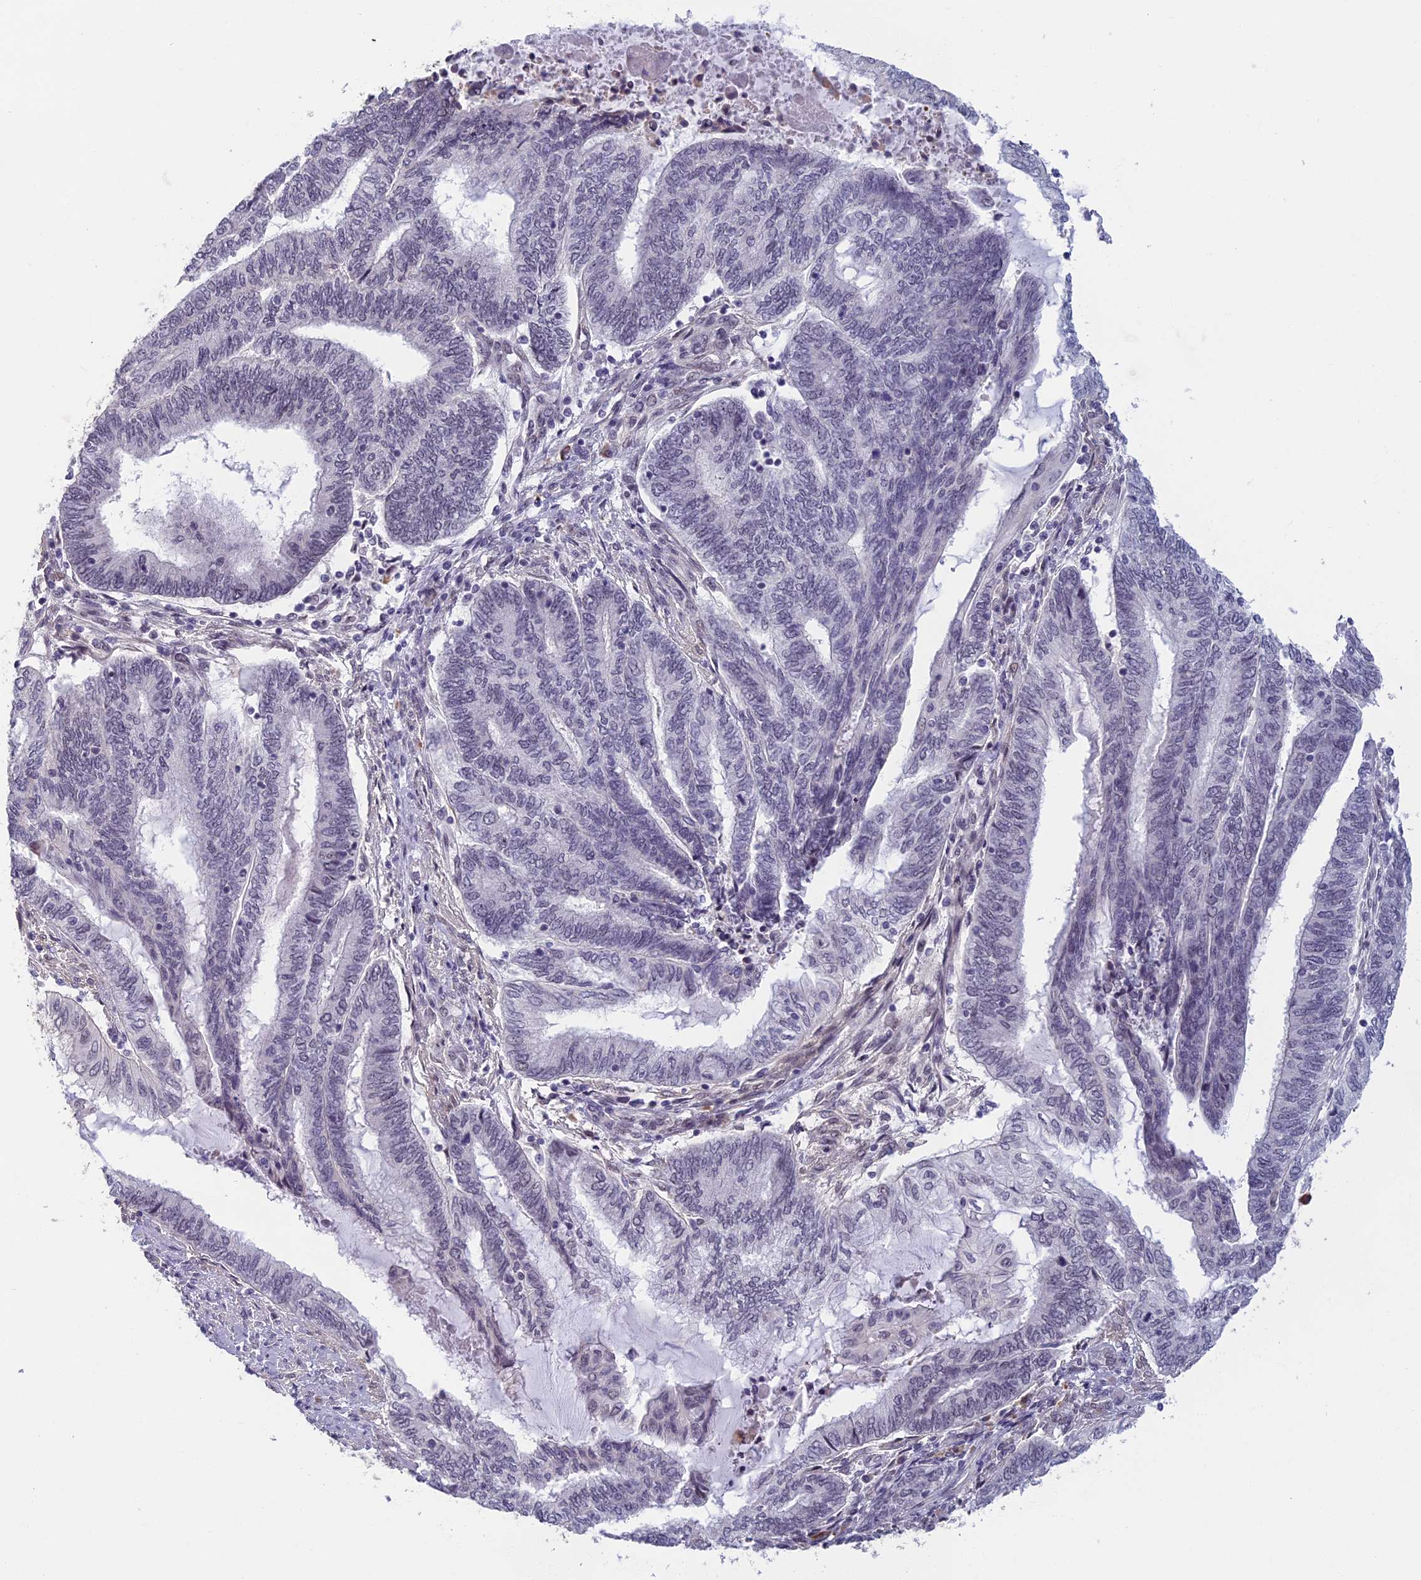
{"staining": {"intensity": "negative", "quantity": "none", "location": "none"}, "tissue": "endometrial cancer", "cell_type": "Tumor cells", "image_type": "cancer", "snomed": [{"axis": "morphology", "description": "Adenocarcinoma, NOS"}, {"axis": "topography", "description": "Uterus"}, {"axis": "topography", "description": "Endometrium"}], "caption": "IHC image of neoplastic tissue: endometrial cancer (adenocarcinoma) stained with DAB exhibits no significant protein positivity in tumor cells. (Stains: DAB (3,3'-diaminobenzidine) immunohistochemistry with hematoxylin counter stain, Microscopy: brightfield microscopy at high magnification).", "gene": "MORF4L1", "patient": {"sex": "female", "age": 70}}